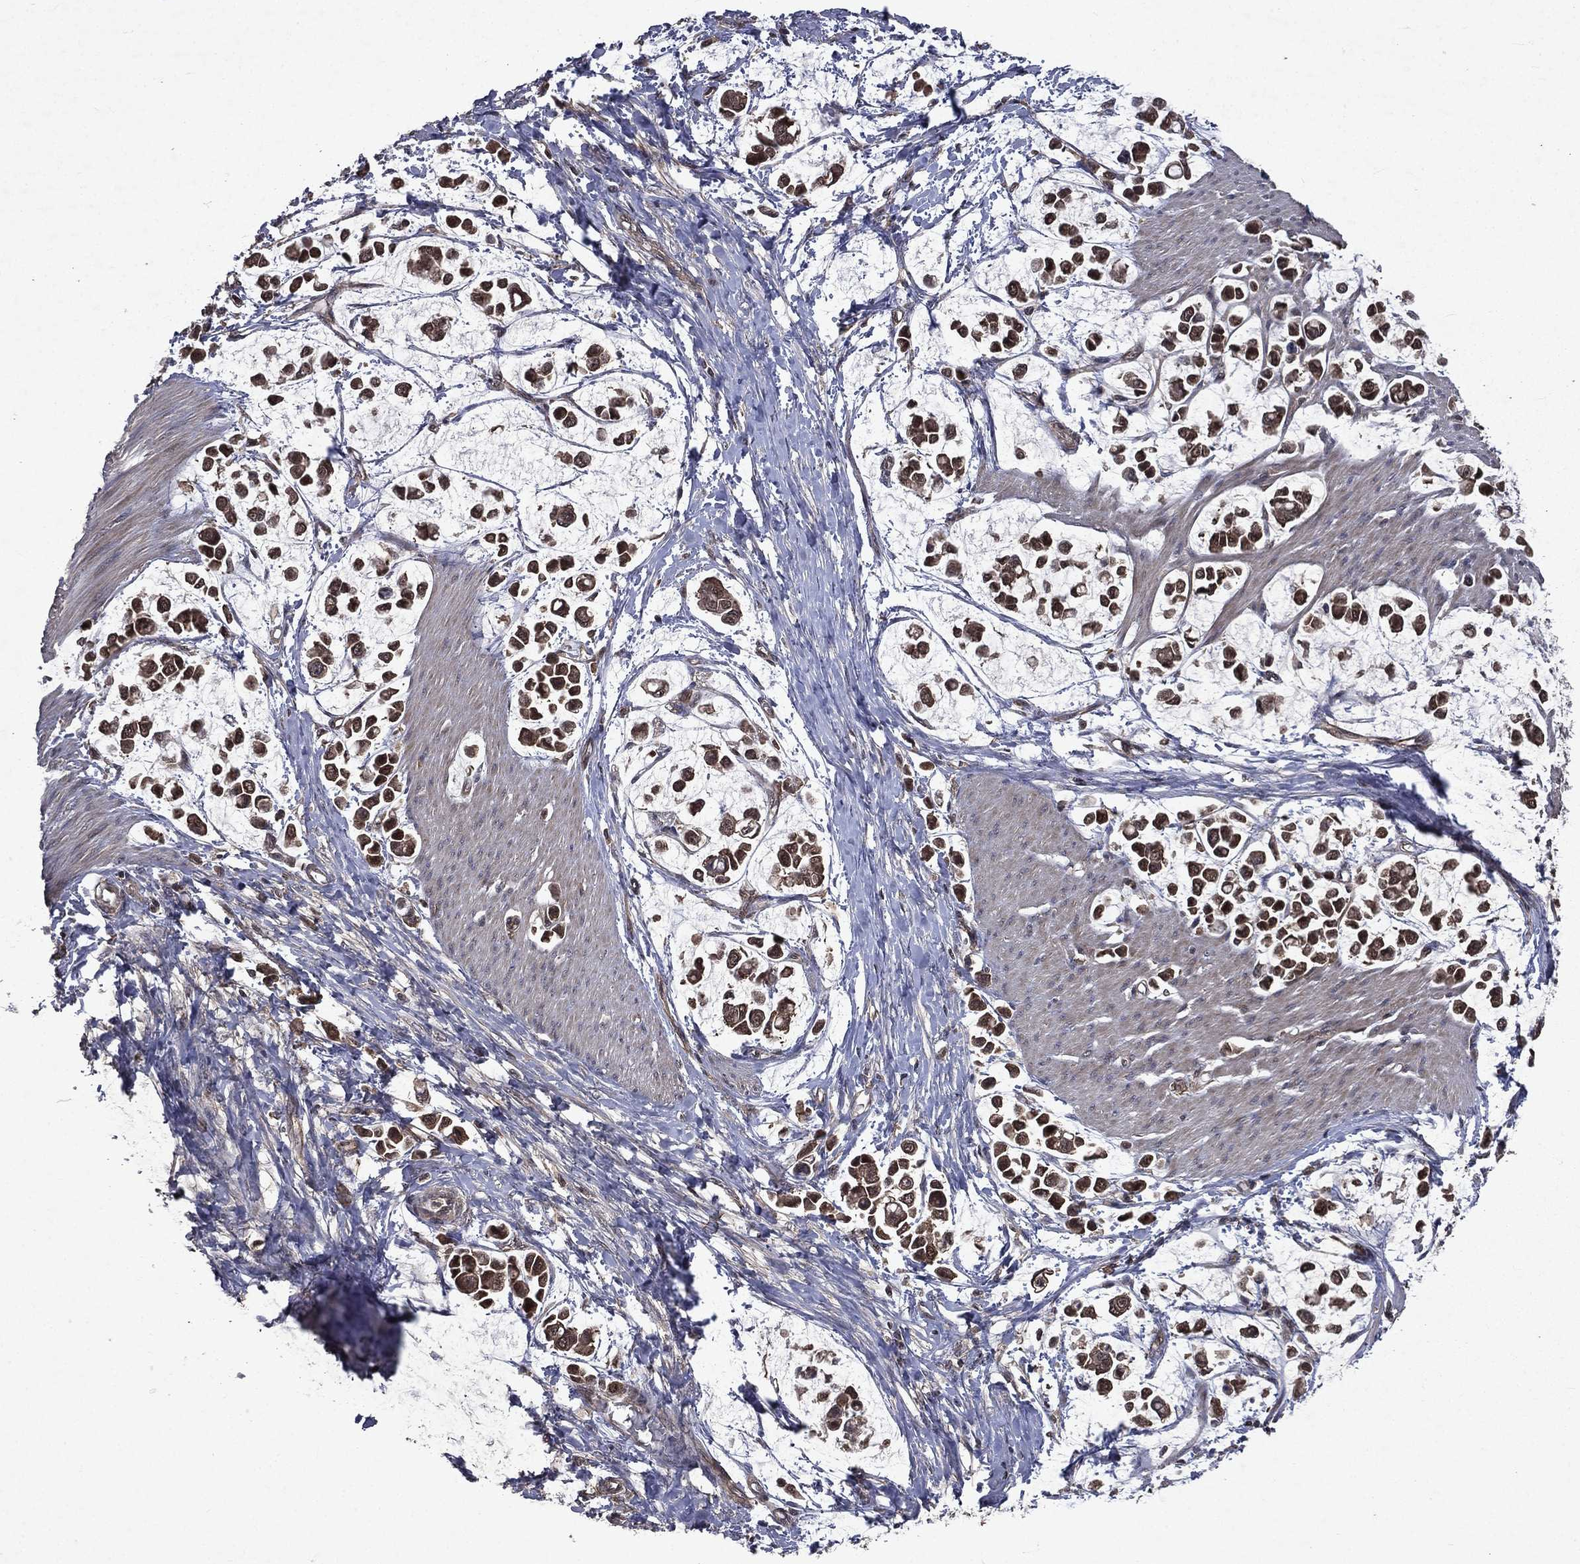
{"staining": {"intensity": "strong", "quantity": ">75%", "location": "cytoplasmic/membranous"}, "tissue": "stomach cancer", "cell_type": "Tumor cells", "image_type": "cancer", "snomed": [{"axis": "morphology", "description": "Adenocarcinoma, NOS"}, {"axis": "topography", "description": "Stomach"}], "caption": "Human stomach cancer stained with a protein marker shows strong staining in tumor cells.", "gene": "FGD1", "patient": {"sex": "male", "age": 82}}